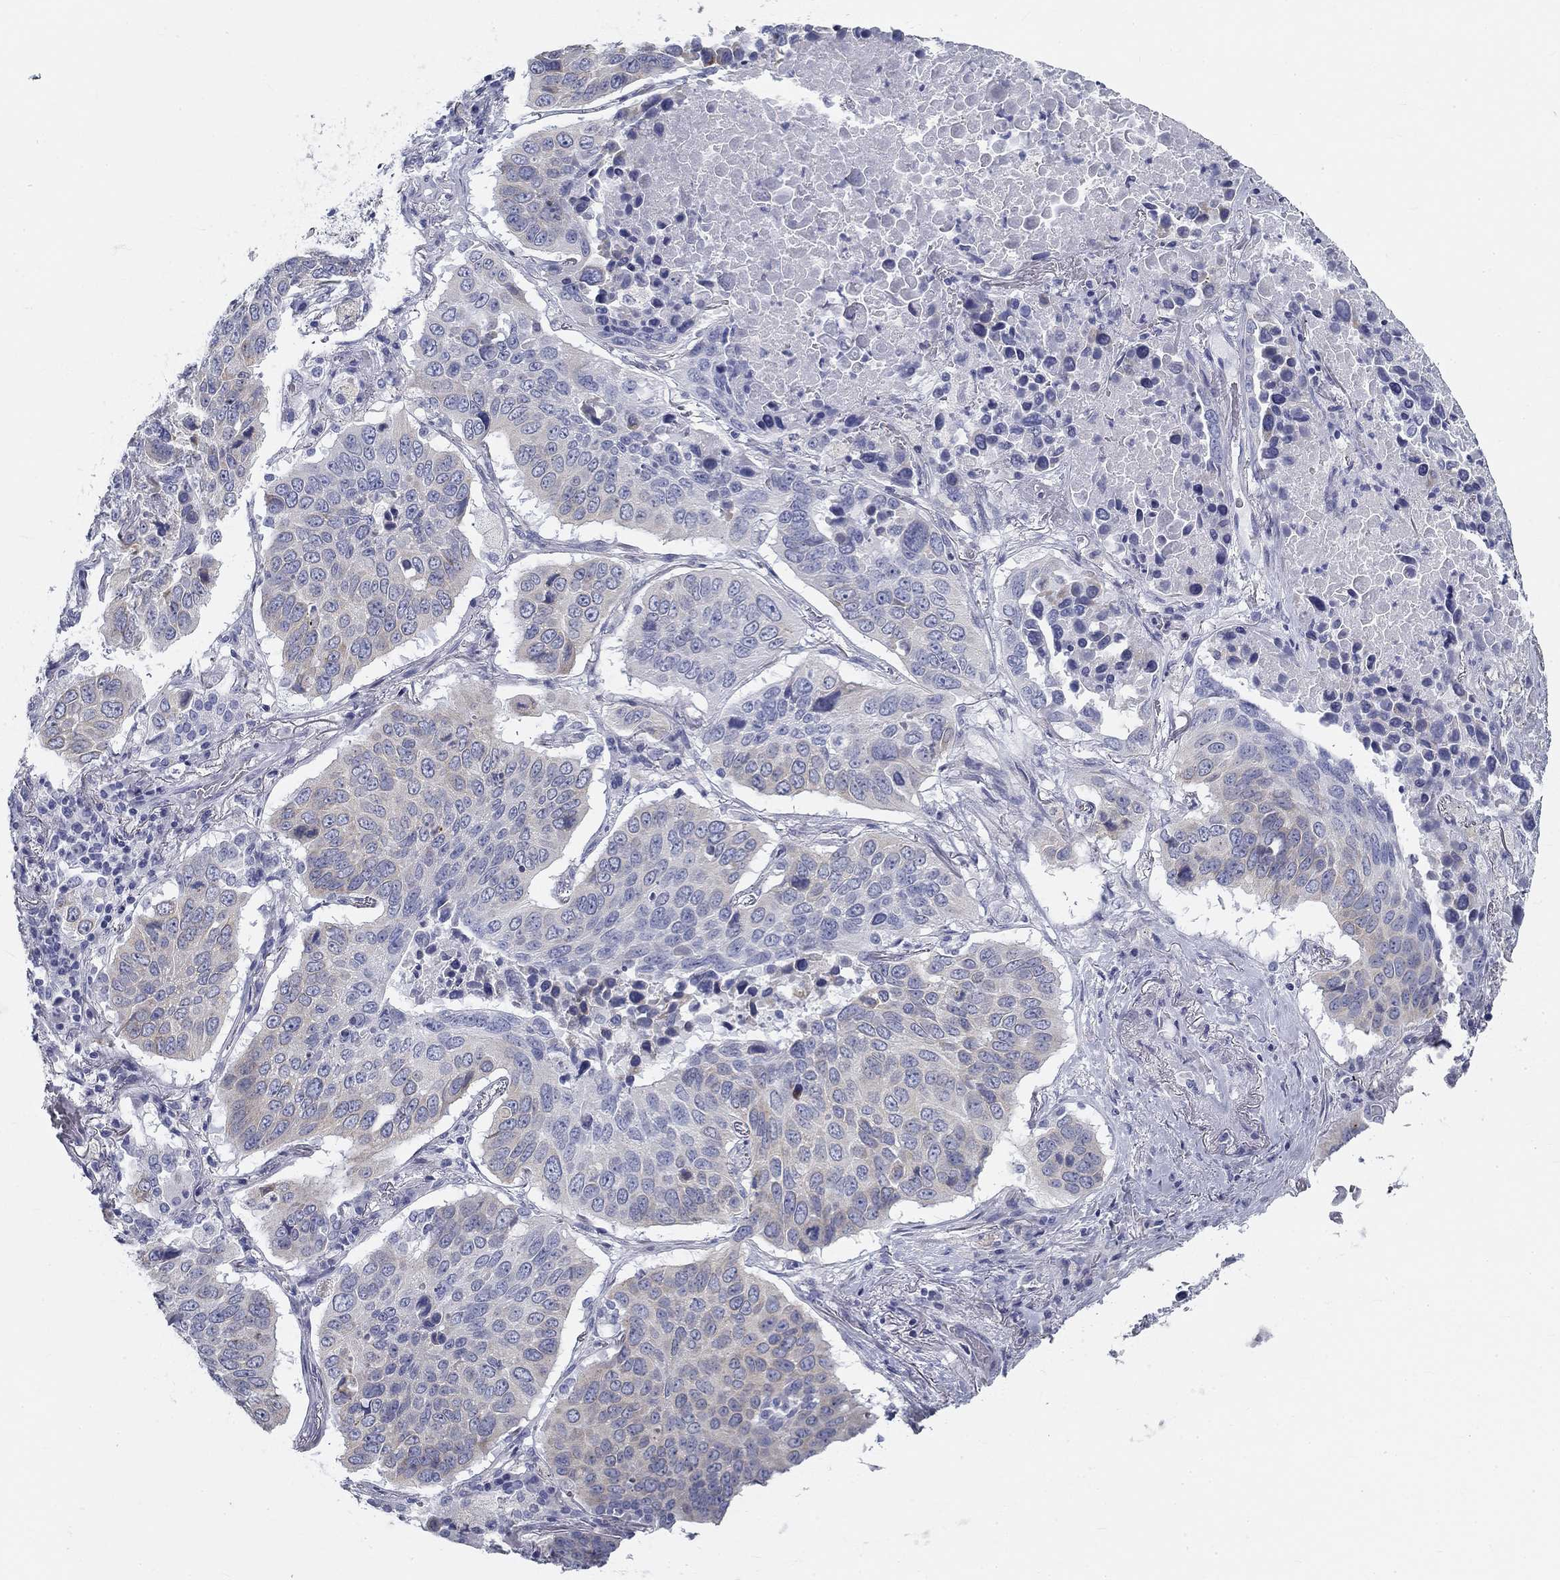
{"staining": {"intensity": "negative", "quantity": "none", "location": "none"}, "tissue": "lung cancer", "cell_type": "Tumor cells", "image_type": "cancer", "snomed": [{"axis": "morphology", "description": "Normal tissue, NOS"}, {"axis": "morphology", "description": "Squamous cell carcinoma, NOS"}, {"axis": "topography", "description": "Bronchus"}, {"axis": "topography", "description": "Lung"}], "caption": "This is an immunohistochemistry micrograph of lung cancer. There is no positivity in tumor cells.", "gene": "GALNTL5", "patient": {"sex": "male", "age": 64}}